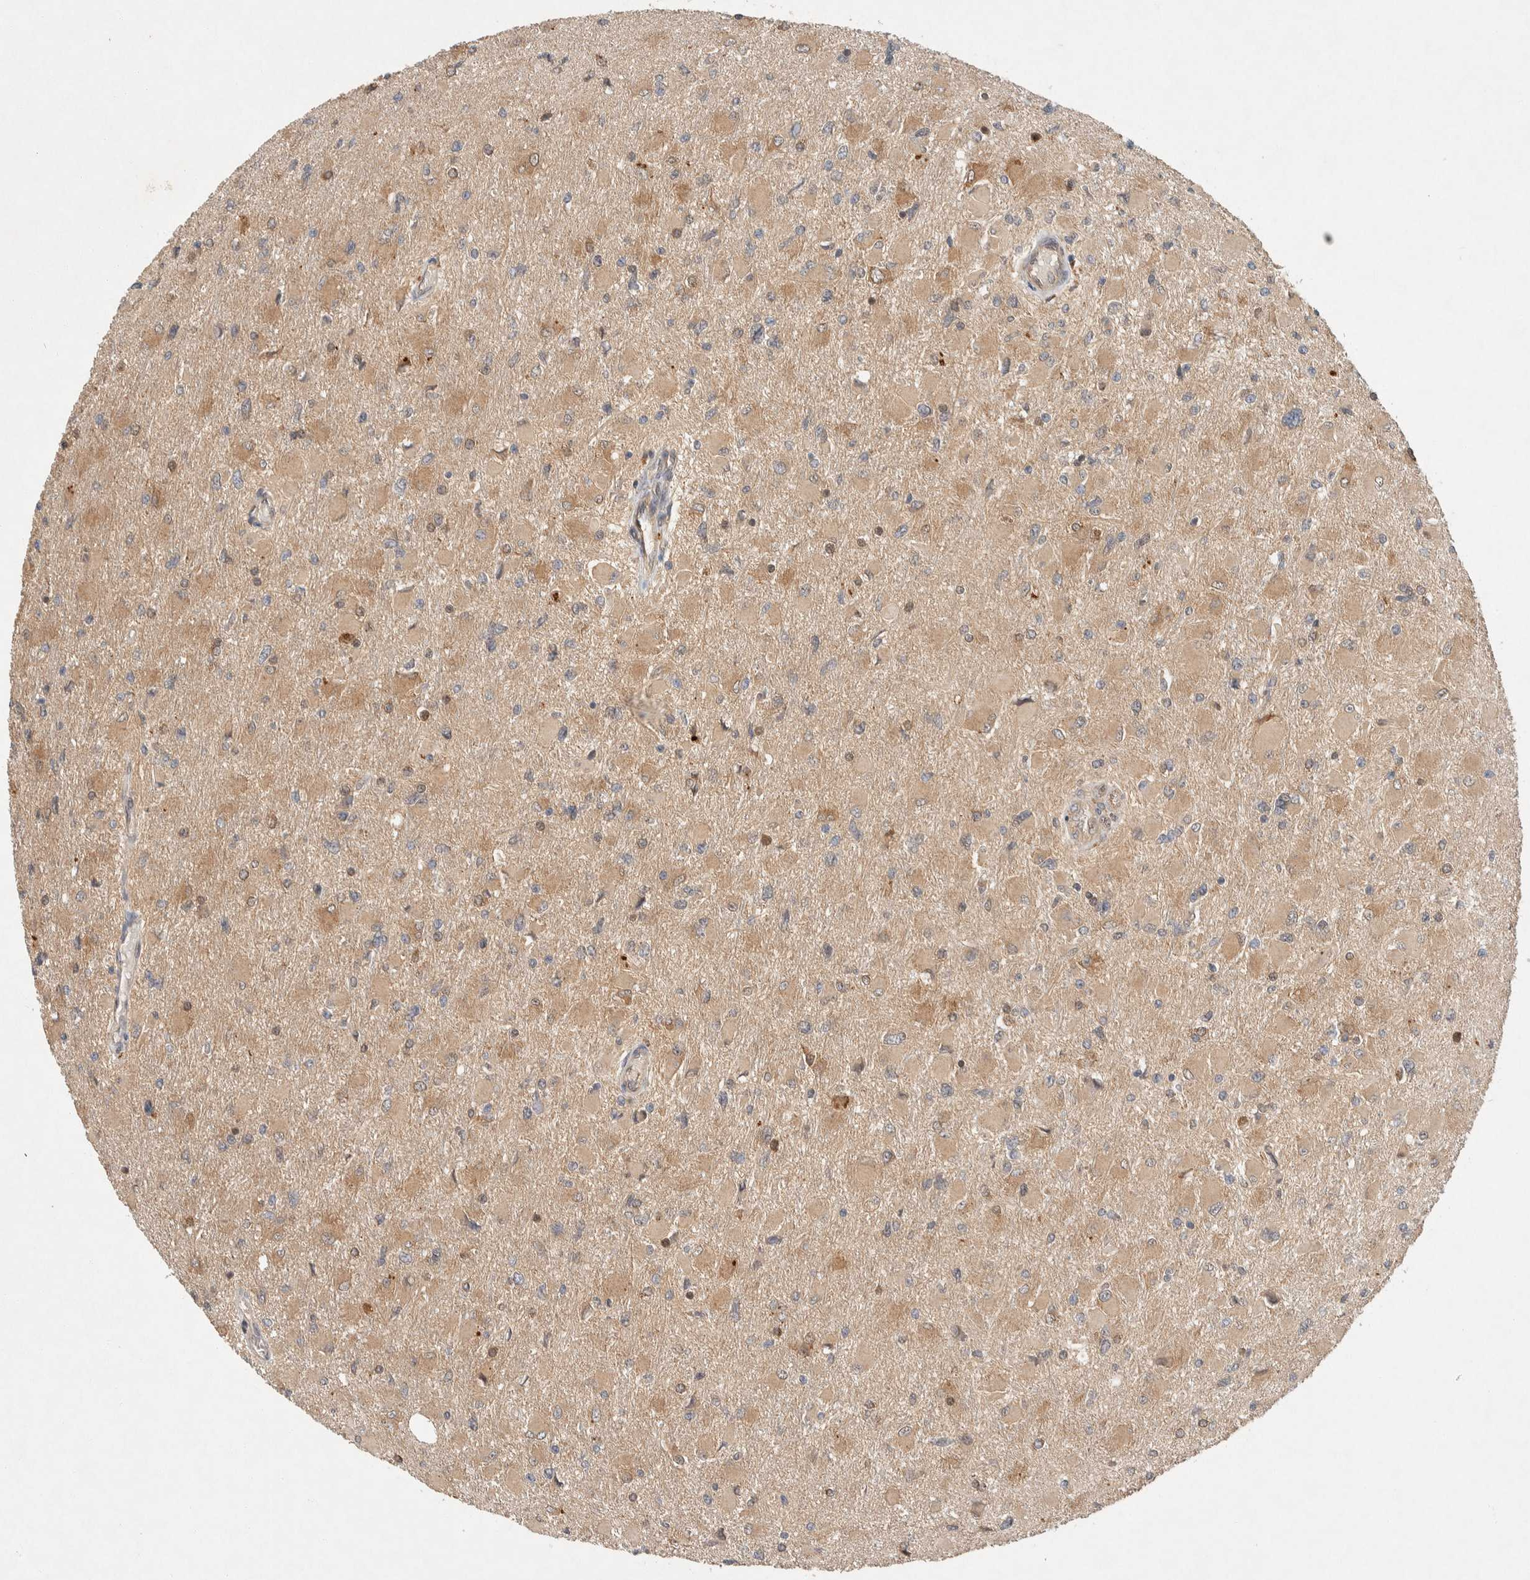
{"staining": {"intensity": "moderate", "quantity": "25%-75%", "location": "cytoplasmic/membranous"}, "tissue": "glioma", "cell_type": "Tumor cells", "image_type": "cancer", "snomed": [{"axis": "morphology", "description": "Glioma, malignant, High grade"}, {"axis": "topography", "description": "Cerebral cortex"}], "caption": "Protein staining shows moderate cytoplasmic/membranous positivity in about 25%-75% of tumor cells in malignant glioma (high-grade). The protein is shown in brown color, while the nuclei are stained blue.", "gene": "PXK", "patient": {"sex": "female", "age": 36}}